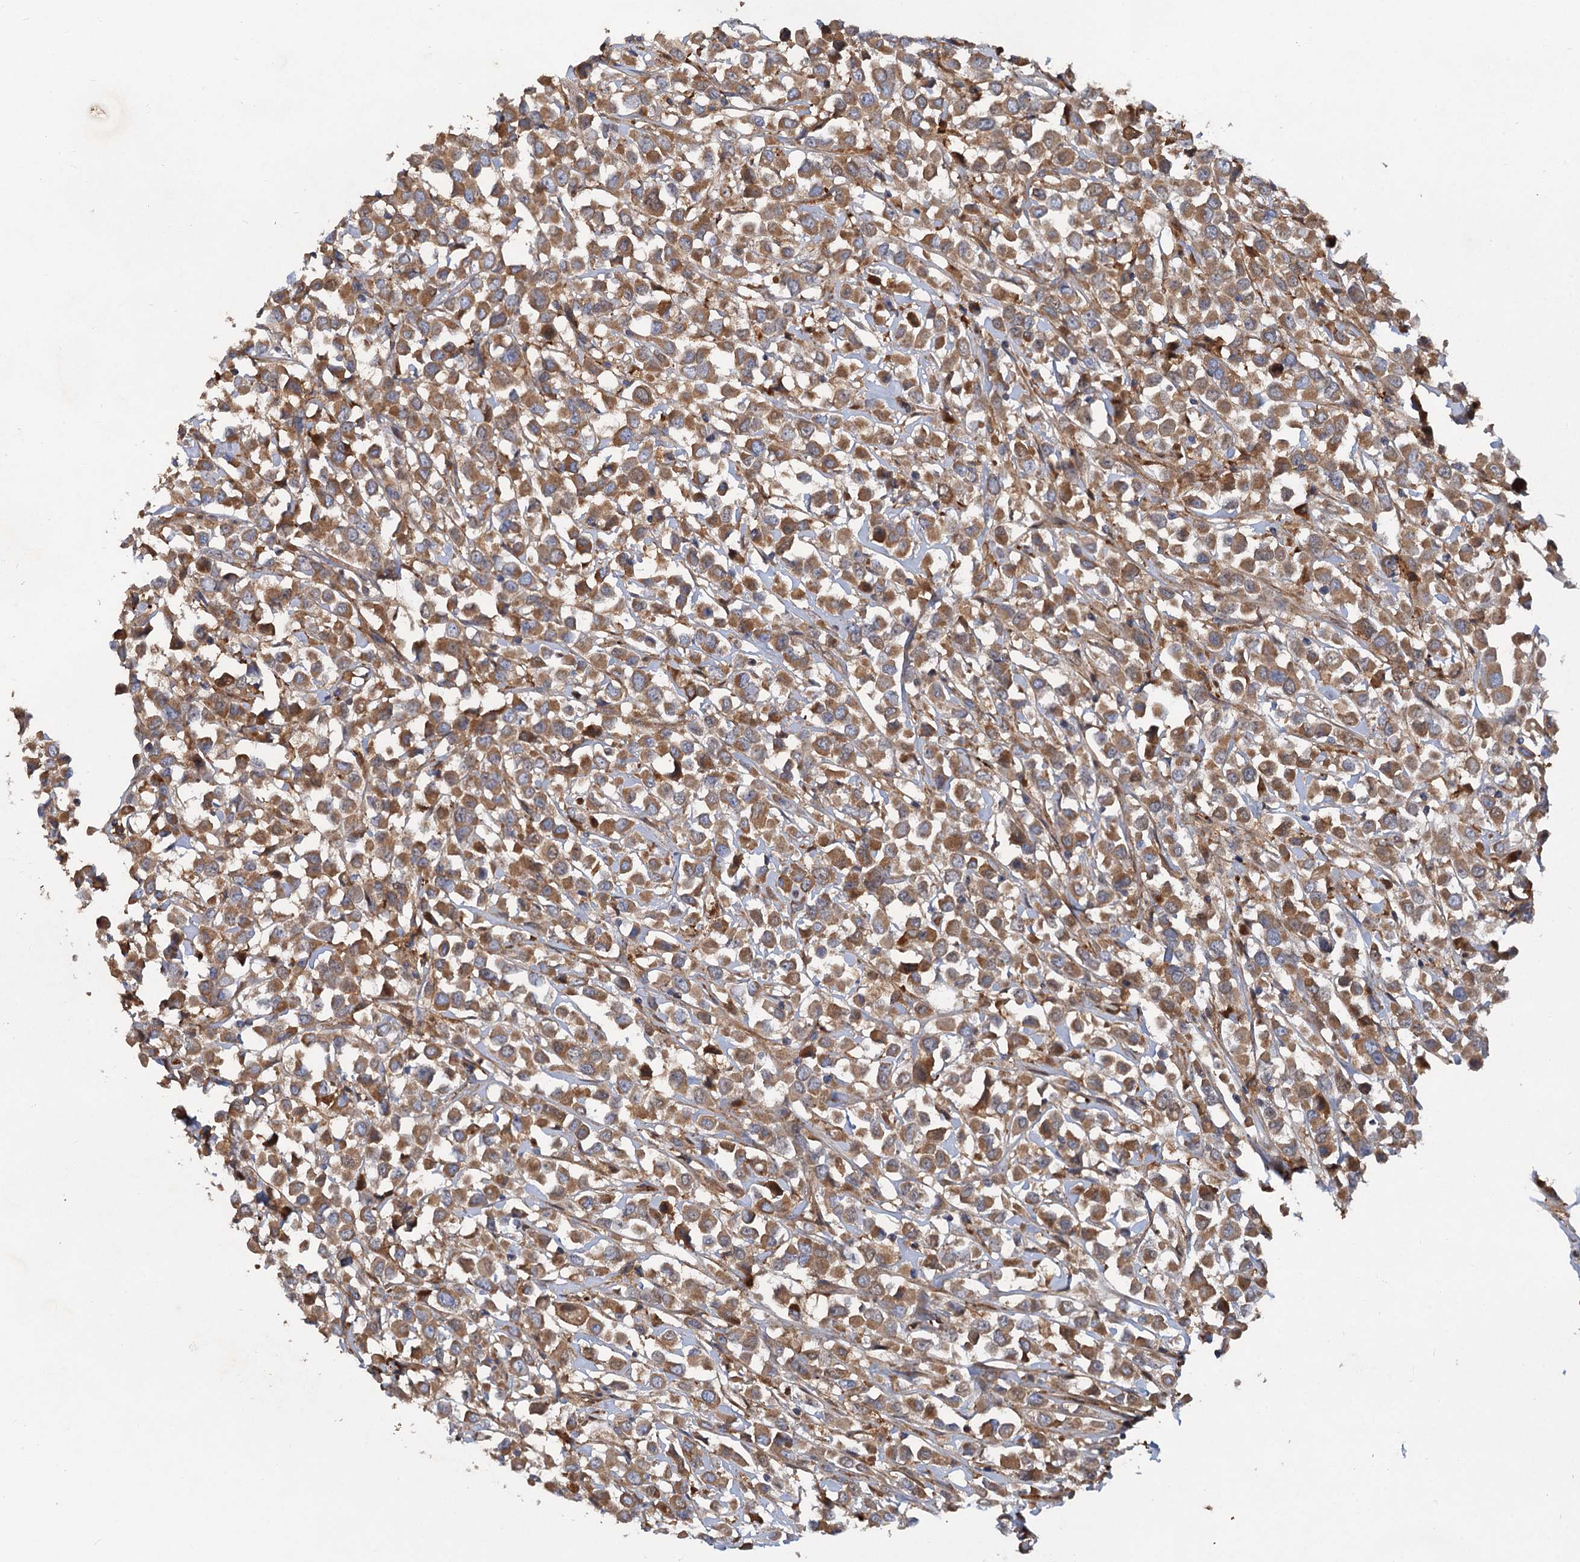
{"staining": {"intensity": "moderate", "quantity": ">75%", "location": "cytoplasmic/membranous"}, "tissue": "breast cancer", "cell_type": "Tumor cells", "image_type": "cancer", "snomed": [{"axis": "morphology", "description": "Duct carcinoma"}, {"axis": "topography", "description": "Breast"}], "caption": "IHC staining of breast cancer, which reveals medium levels of moderate cytoplasmic/membranous staining in about >75% of tumor cells indicating moderate cytoplasmic/membranous protein expression. The staining was performed using DAB (brown) for protein detection and nuclei were counterstained in hematoxylin (blue).", "gene": "ALKBH7", "patient": {"sex": "female", "age": 61}}